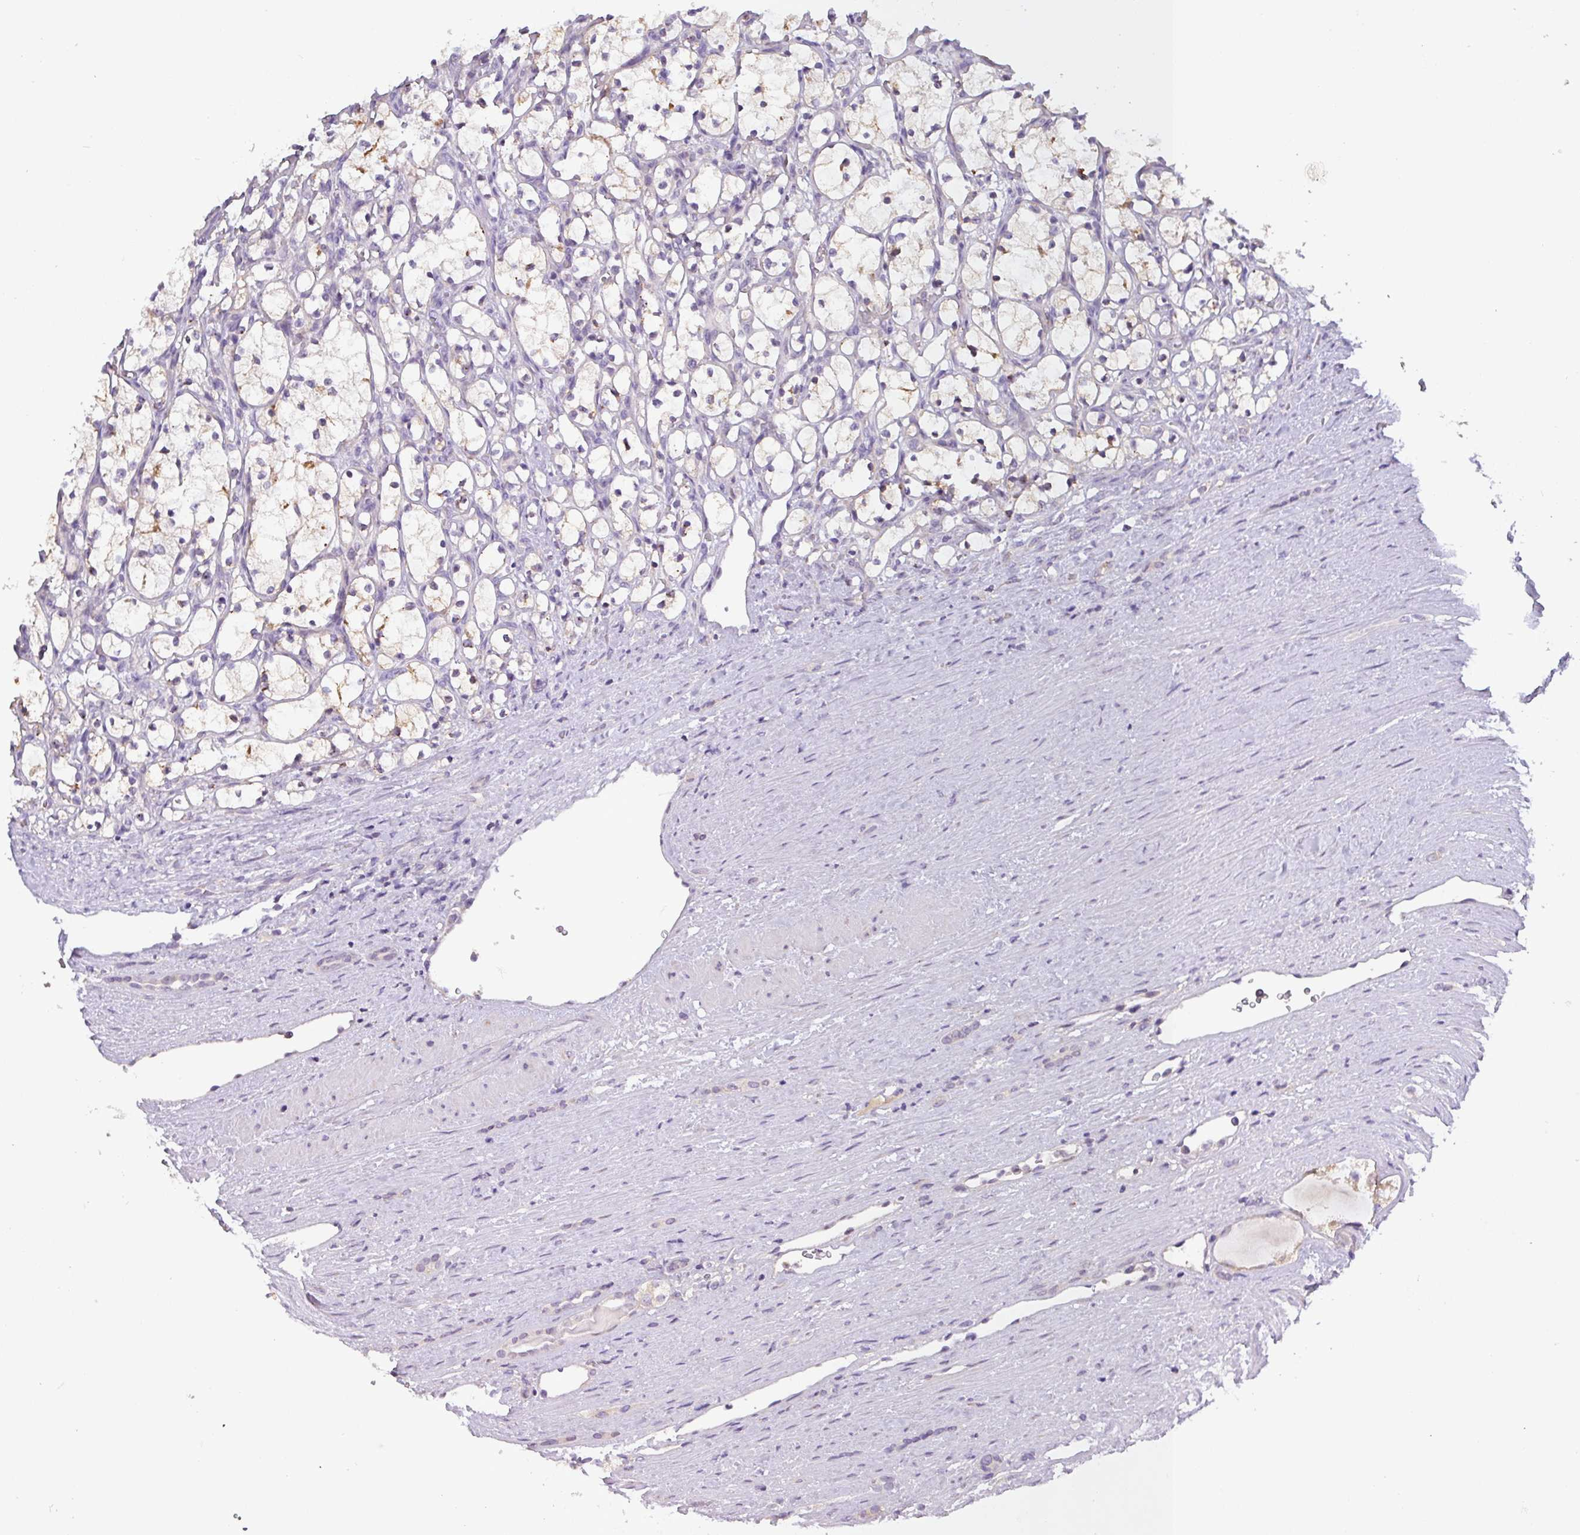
{"staining": {"intensity": "moderate", "quantity": "<25%", "location": "cytoplasmic/membranous"}, "tissue": "renal cancer", "cell_type": "Tumor cells", "image_type": "cancer", "snomed": [{"axis": "morphology", "description": "Adenocarcinoma, NOS"}, {"axis": "topography", "description": "Kidney"}], "caption": "High-magnification brightfield microscopy of renal adenocarcinoma stained with DAB (brown) and counterstained with hematoxylin (blue). tumor cells exhibit moderate cytoplasmic/membranous staining is appreciated in approximately<25% of cells.", "gene": "SFTPB", "patient": {"sex": "female", "age": 69}}